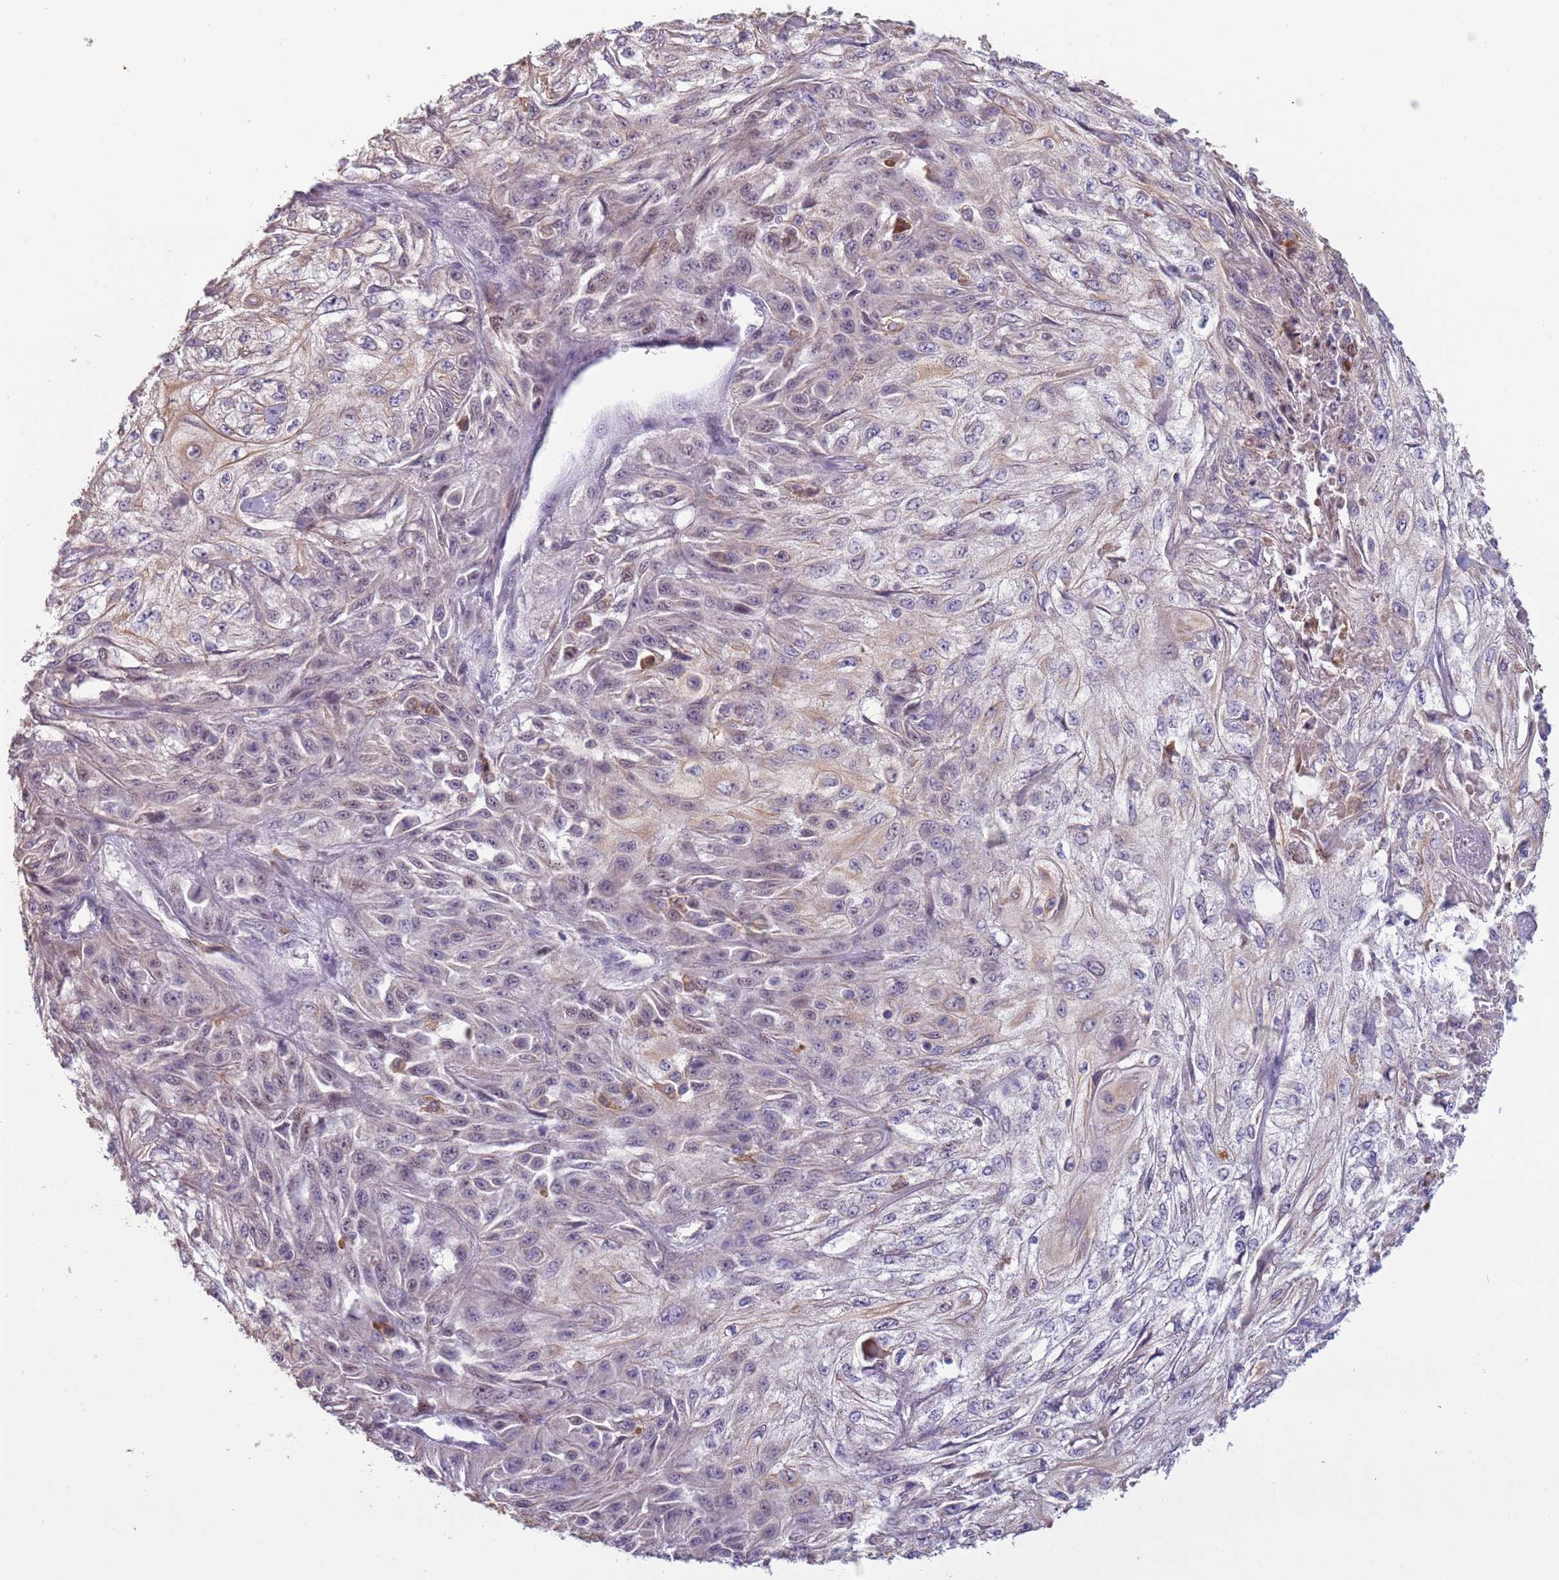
{"staining": {"intensity": "weak", "quantity": "25%-75%", "location": "cytoplasmic/membranous,nuclear"}, "tissue": "skin cancer", "cell_type": "Tumor cells", "image_type": "cancer", "snomed": [{"axis": "morphology", "description": "Squamous cell carcinoma, NOS"}, {"axis": "morphology", "description": "Squamous cell carcinoma, metastatic, NOS"}, {"axis": "topography", "description": "Skin"}, {"axis": "topography", "description": "Lymph node"}], "caption": "Skin cancer (metastatic squamous cell carcinoma) stained with immunohistochemistry reveals weak cytoplasmic/membranous and nuclear expression in approximately 25%-75% of tumor cells.", "gene": "CAPN9", "patient": {"sex": "male", "age": 75}}